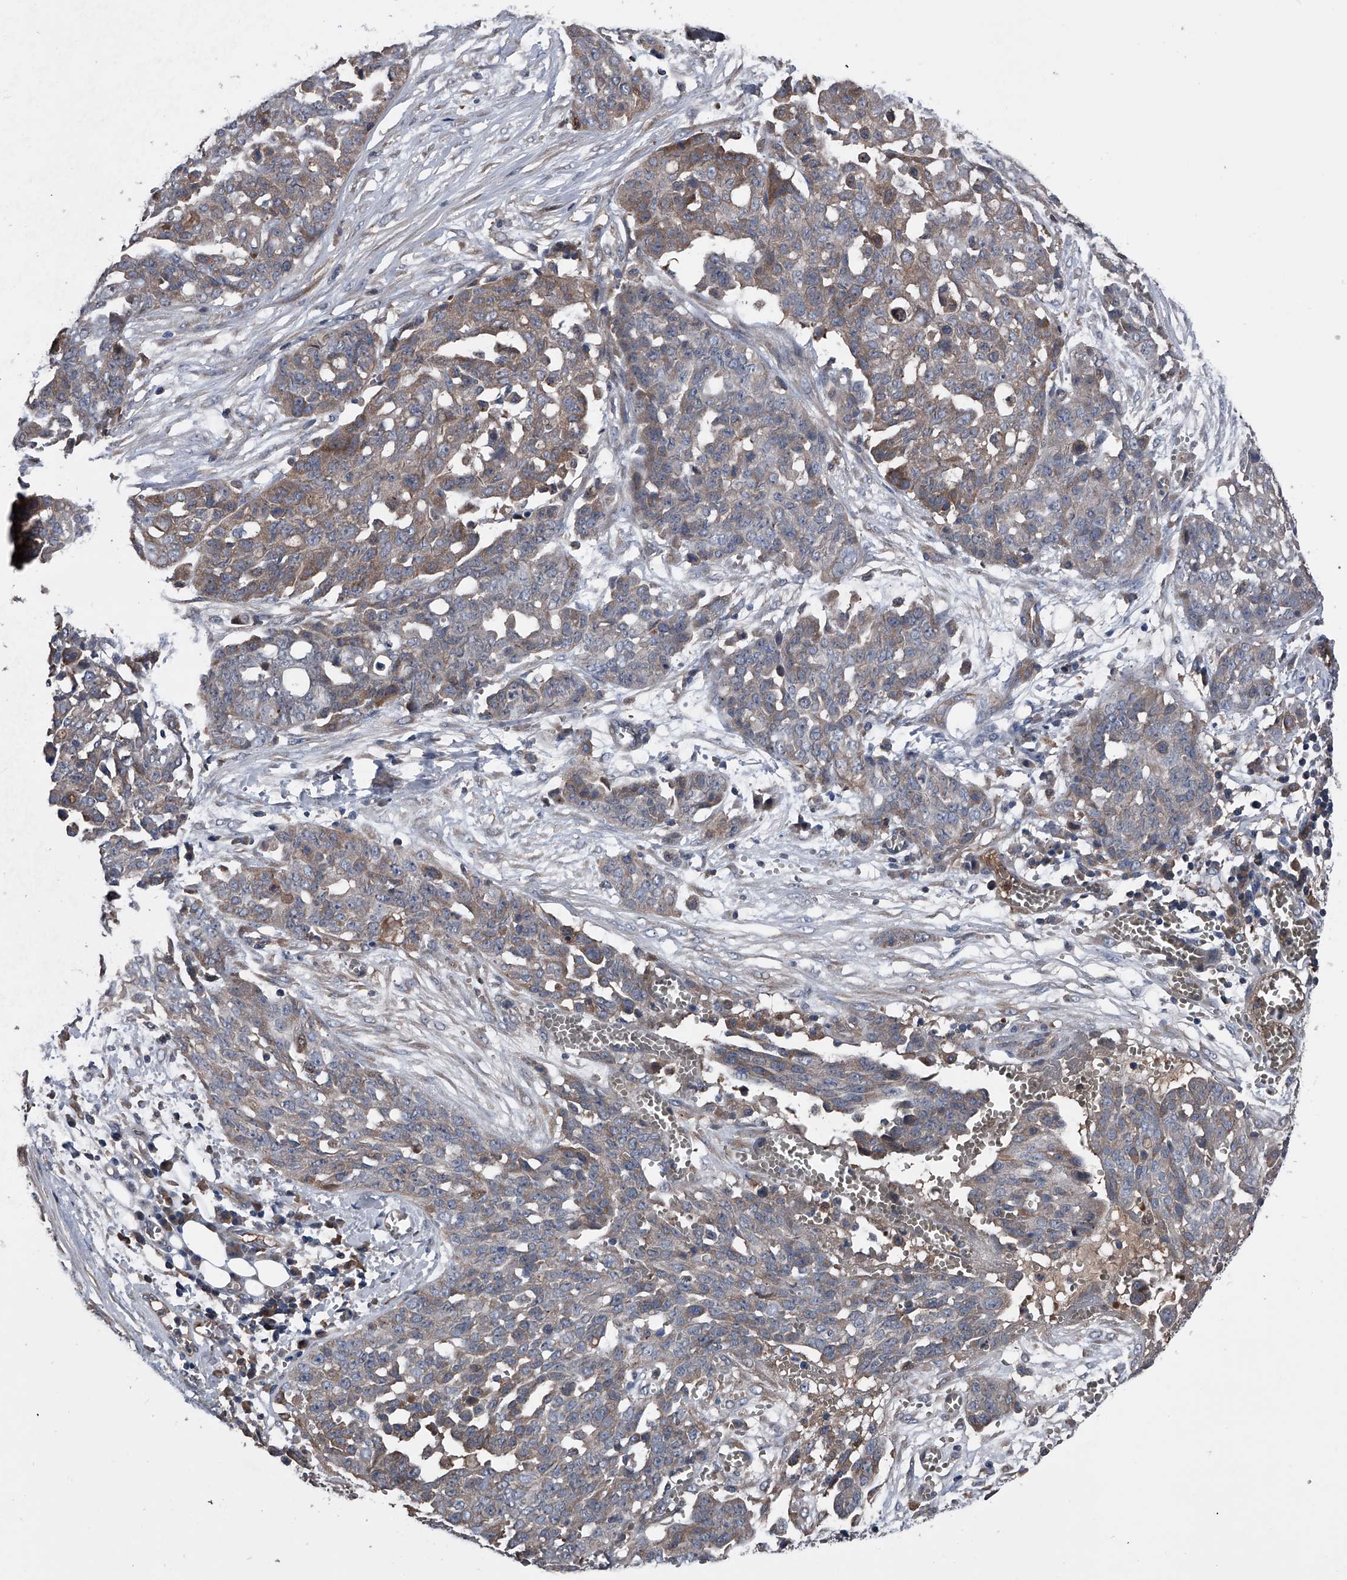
{"staining": {"intensity": "moderate", "quantity": "<25%", "location": "cytoplasmic/membranous"}, "tissue": "ovarian cancer", "cell_type": "Tumor cells", "image_type": "cancer", "snomed": [{"axis": "morphology", "description": "Cystadenocarcinoma, serous, NOS"}, {"axis": "topography", "description": "Soft tissue"}, {"axis": "topography", "description": "Ovary"}], "caption": "High-magnification brightfield microscopy of ovarian serous cystadenocarcinoma stained with DAB (brown) and counterstained with hematoxylin (blue). tumor cells exhibit moderate cytoplasmic/membranous staining is seen in approximately<25% of cells.", "gene": "KIF13A", "patient": {"sex": "female", "age": 57}}